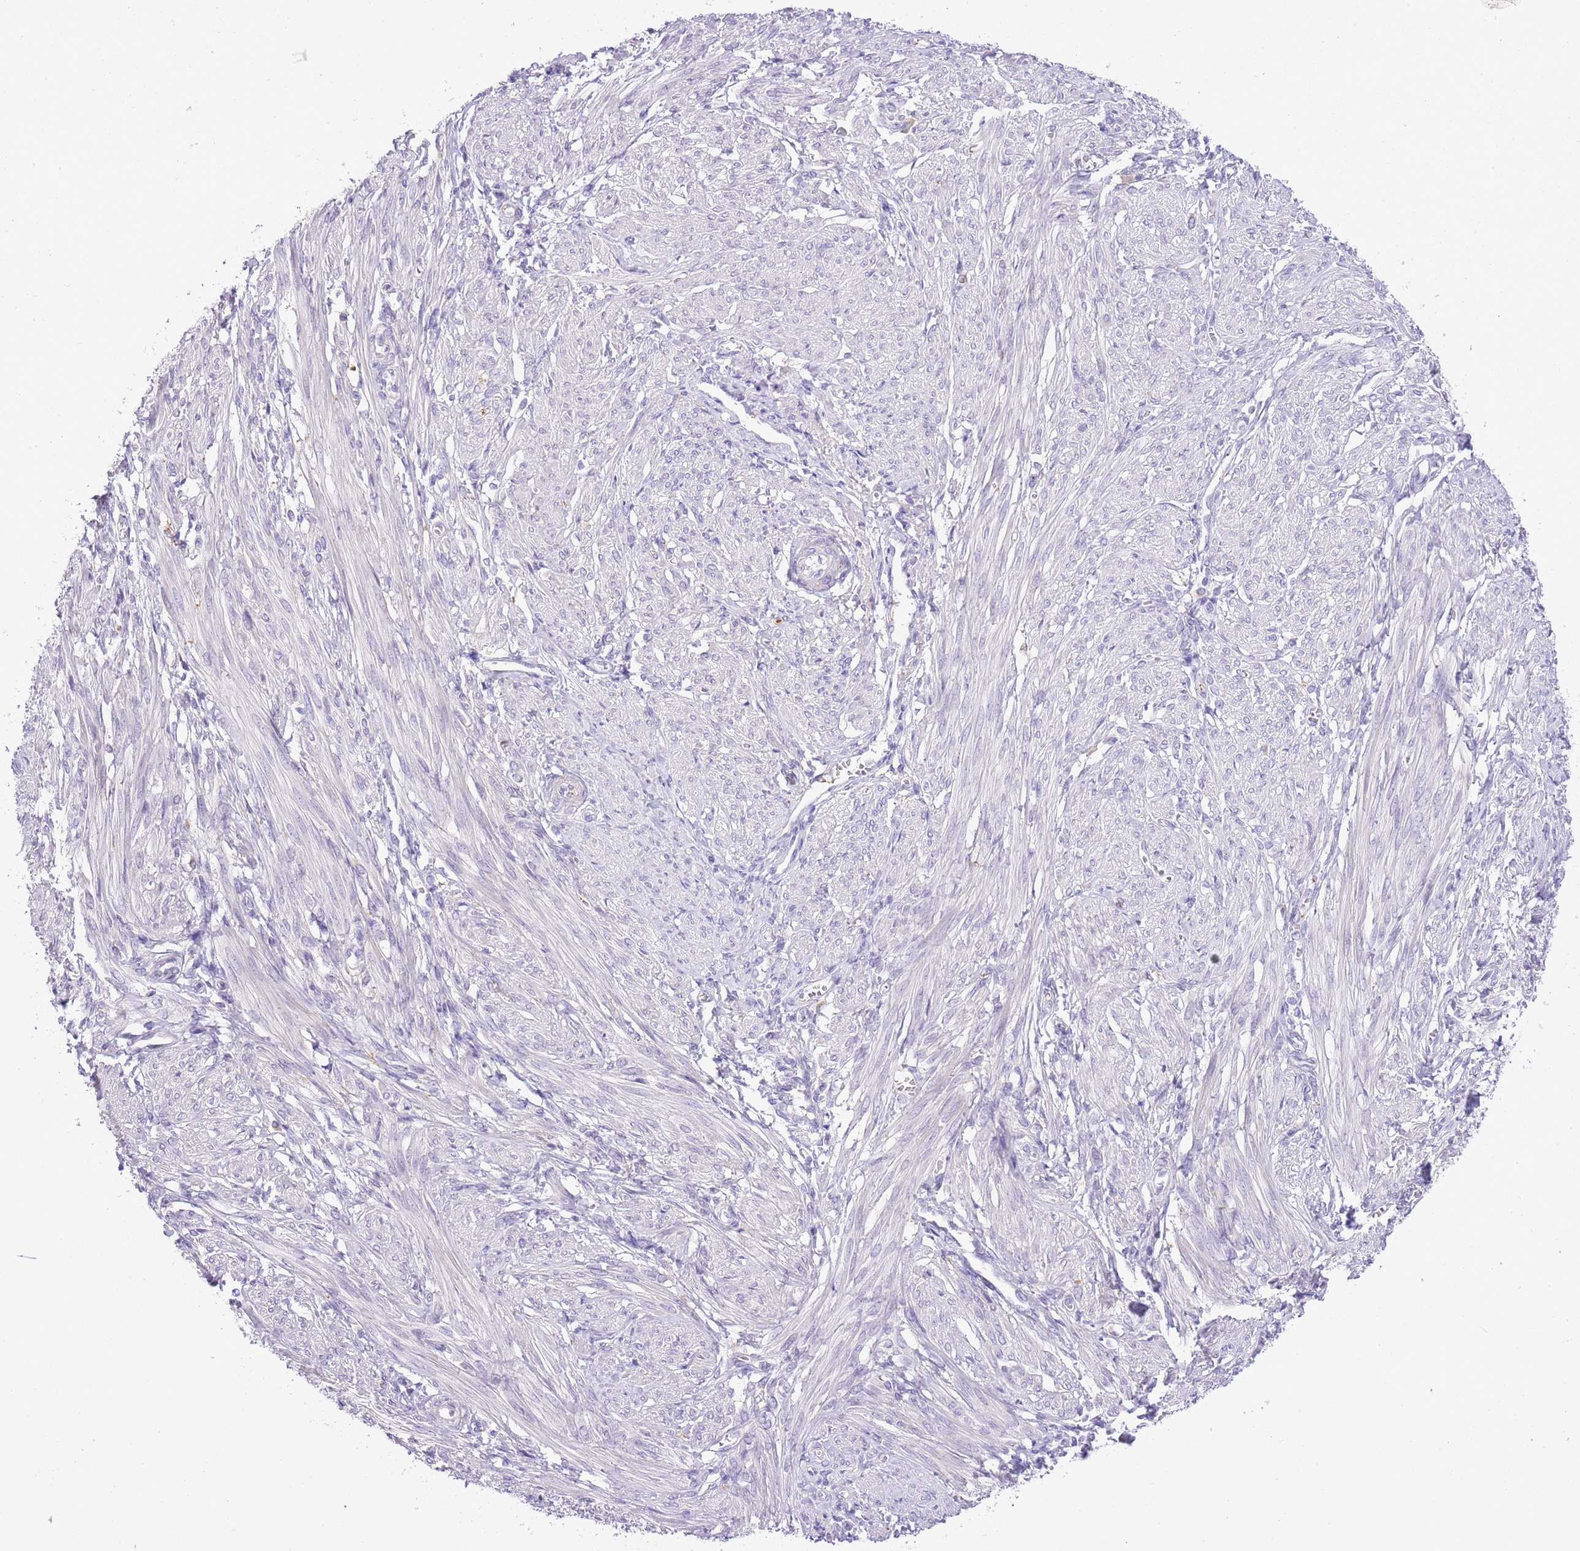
{"staining": {"intensity": "negative", "quantity": "none", "location": "none"}, "tissue": "smooth muscle", "cell_type": "Smooth muscle cells", "image_type": "normal", "snomed": [{"axis": "morphology", "description": "Normal tissue, NOS"}, {"axis": "topography", "description": "Smooth muscle"}], "caption": "An IHC histopathology image of normal smooth muscle is shown. There is no staining in smooth muscle cells of smooth muscle.", "gene": "MIDN", "patient": {"sex": "female", "age": 39}}